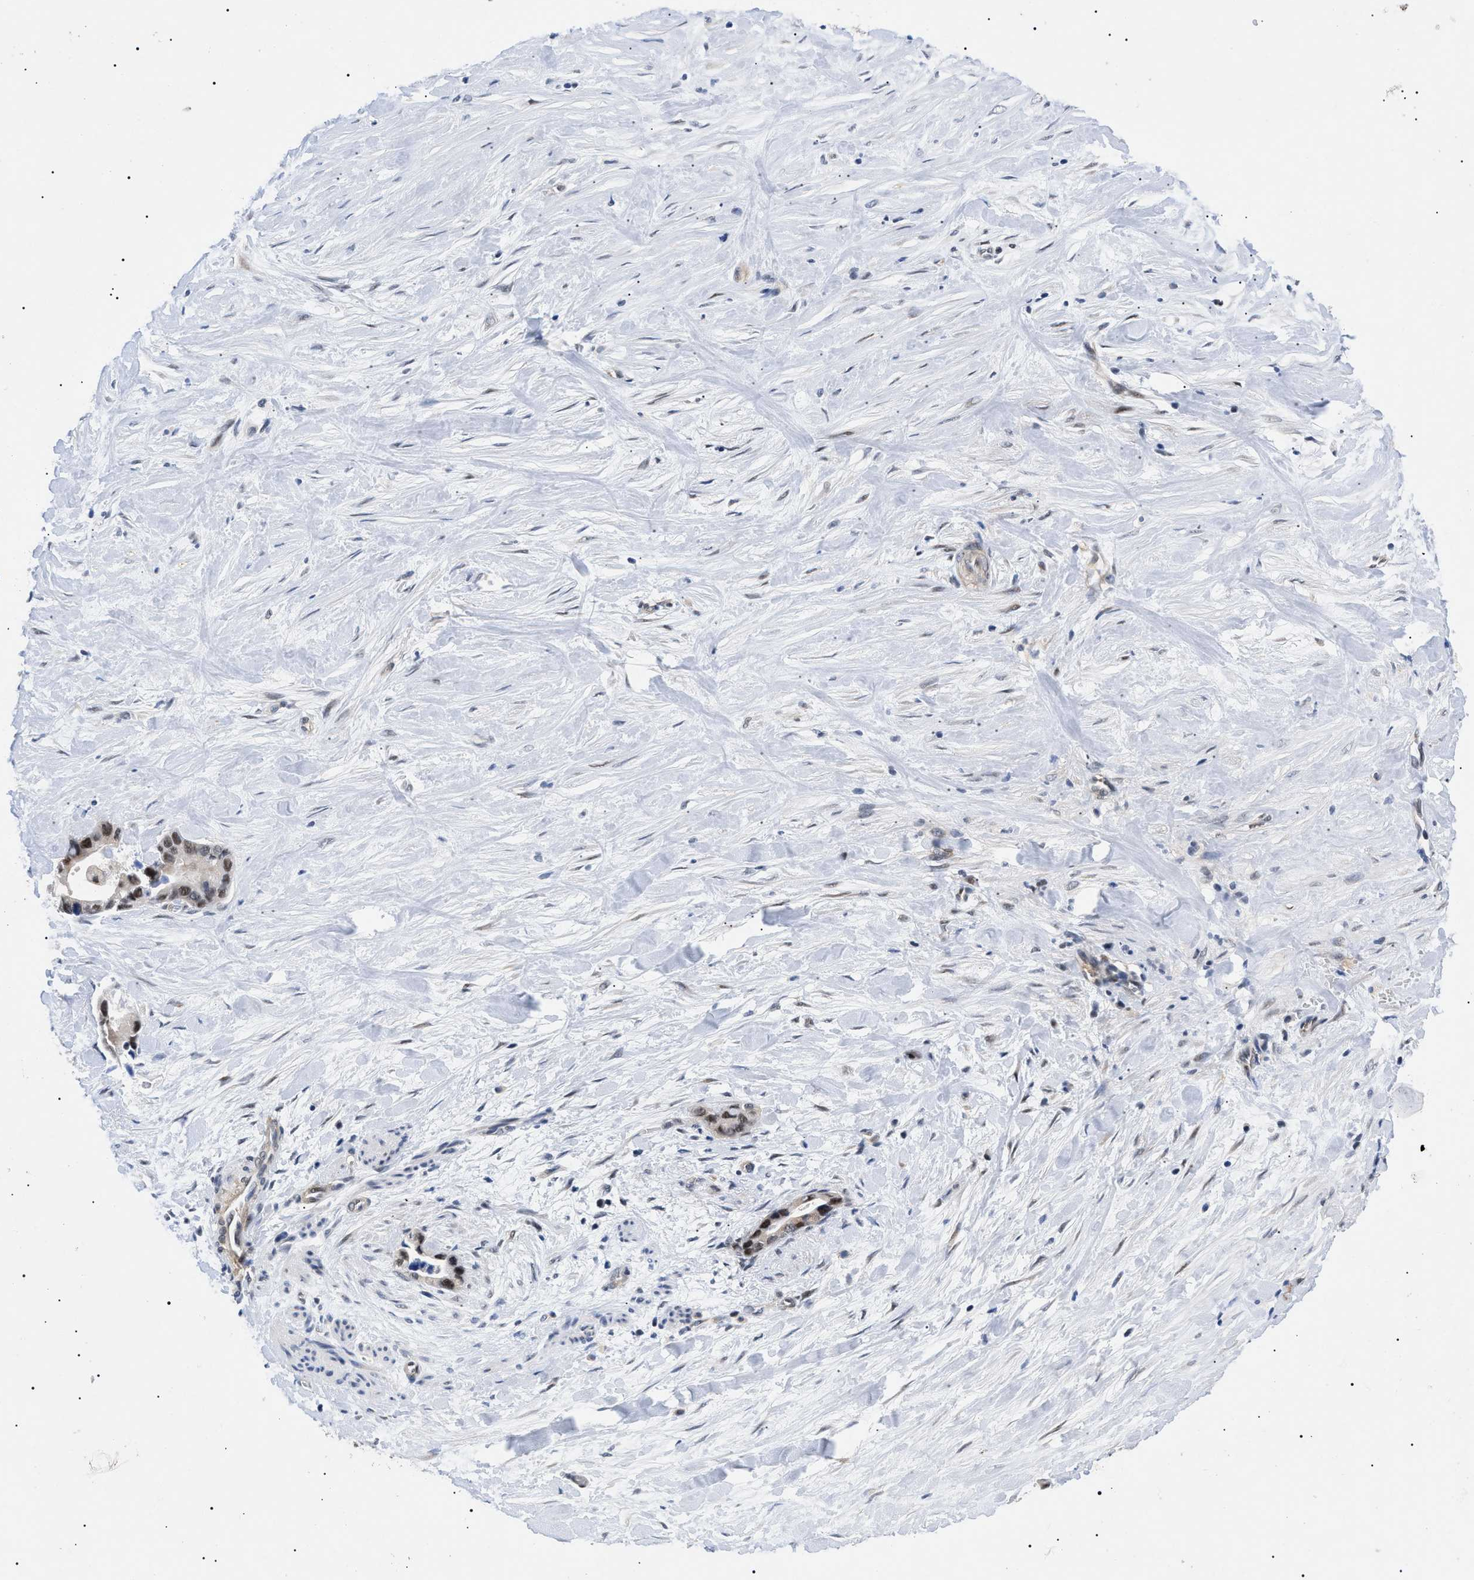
{"staining": {"intensity": "moderate", "quantity": ">75%", "location": "cytoplasmic/membranous,nuclear"}, "tissue": "liver cancer", "cell_type": "Tumor cells", "image_type": "cancer", "snomed": [{"axis": "morphology", "description": "Cholangiocarcinoma"}, {"axis": "topography", "description": "Liver"}], "caption": "A brown stain shows moderate cytoplasmic/membranous and nuclear staining of a protein in liver cholangiocarcinoma tumor cells.", "gene": "GARRE1", "patient": {"sex": "female", "age": 55}}